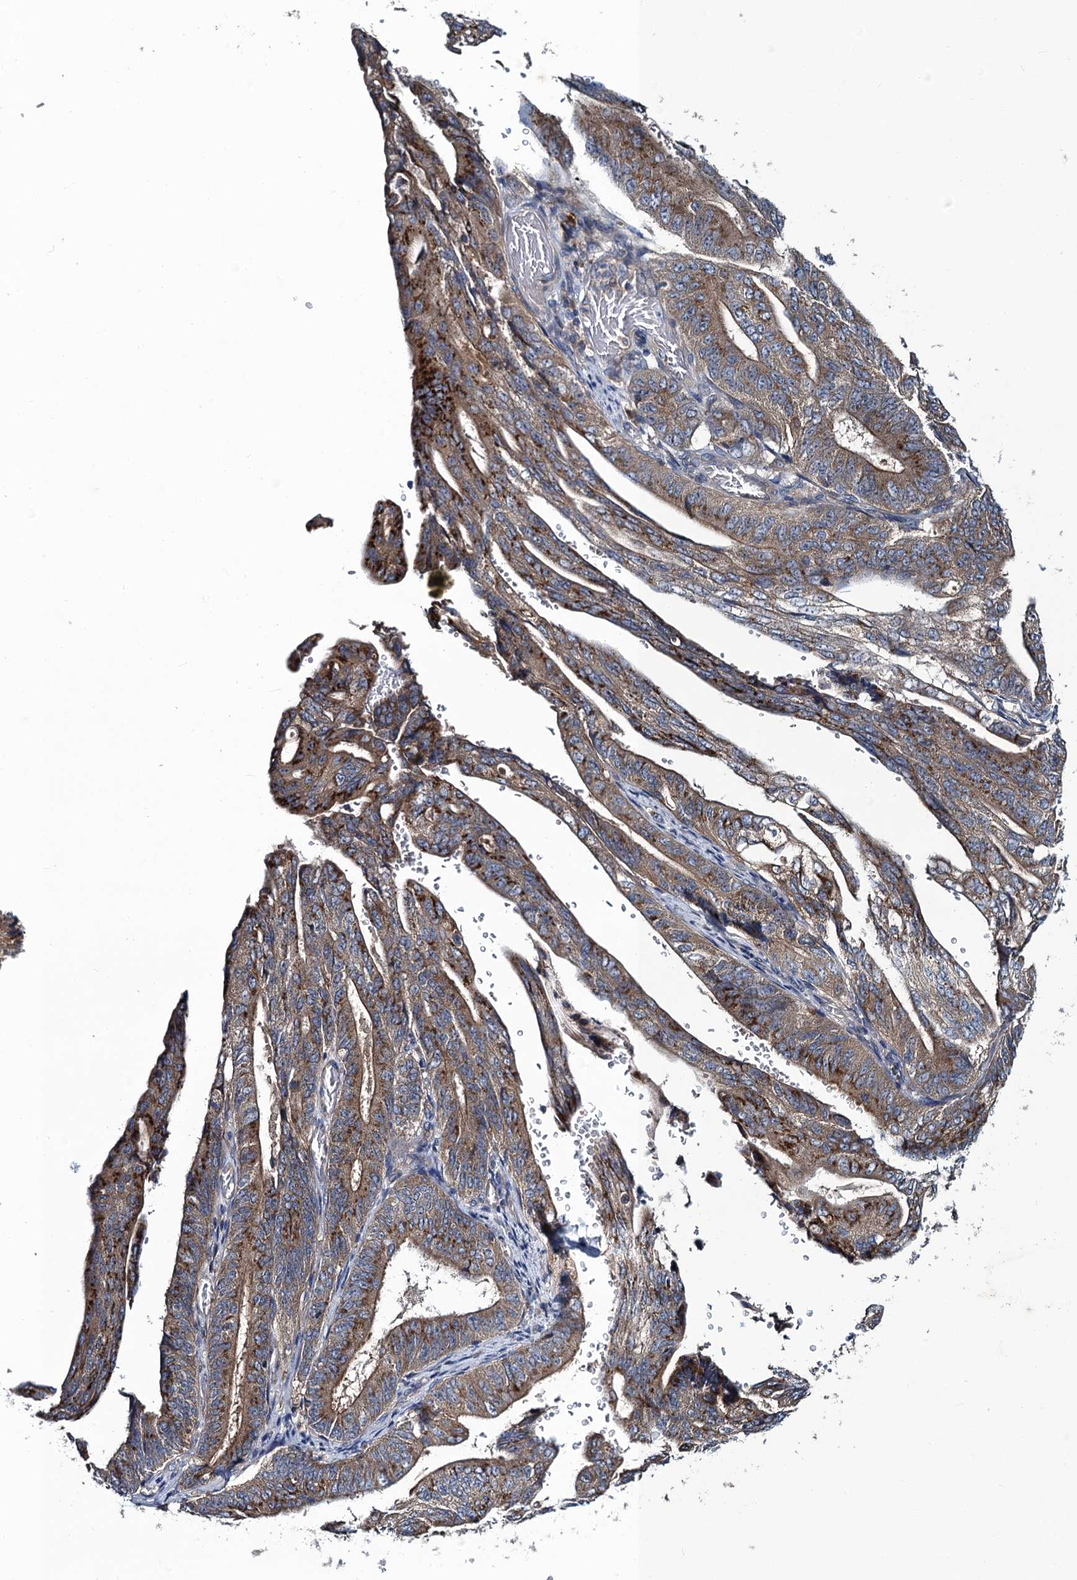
{"staining": {"intensity": "moderate", "quantity": ">75%", "location": "cytoplasmic/membranous"}, "tissue": "stomach cancer", "cell_type": "Tumor cells", "image_type": "cancer", "snomed": [{"axis": "morphology", "description": "Adenocarcinoma, NOS"}, {"axis": "topography", "description": "Stomach"}], "caption": "Protein expression analysis of stomach cancer demonstrates moderate cytoplasmic/membranous staining in approximately >75% of tumor cells.", "gene": "SNAP29", "patient": {"sex": "female", "age": 73}}